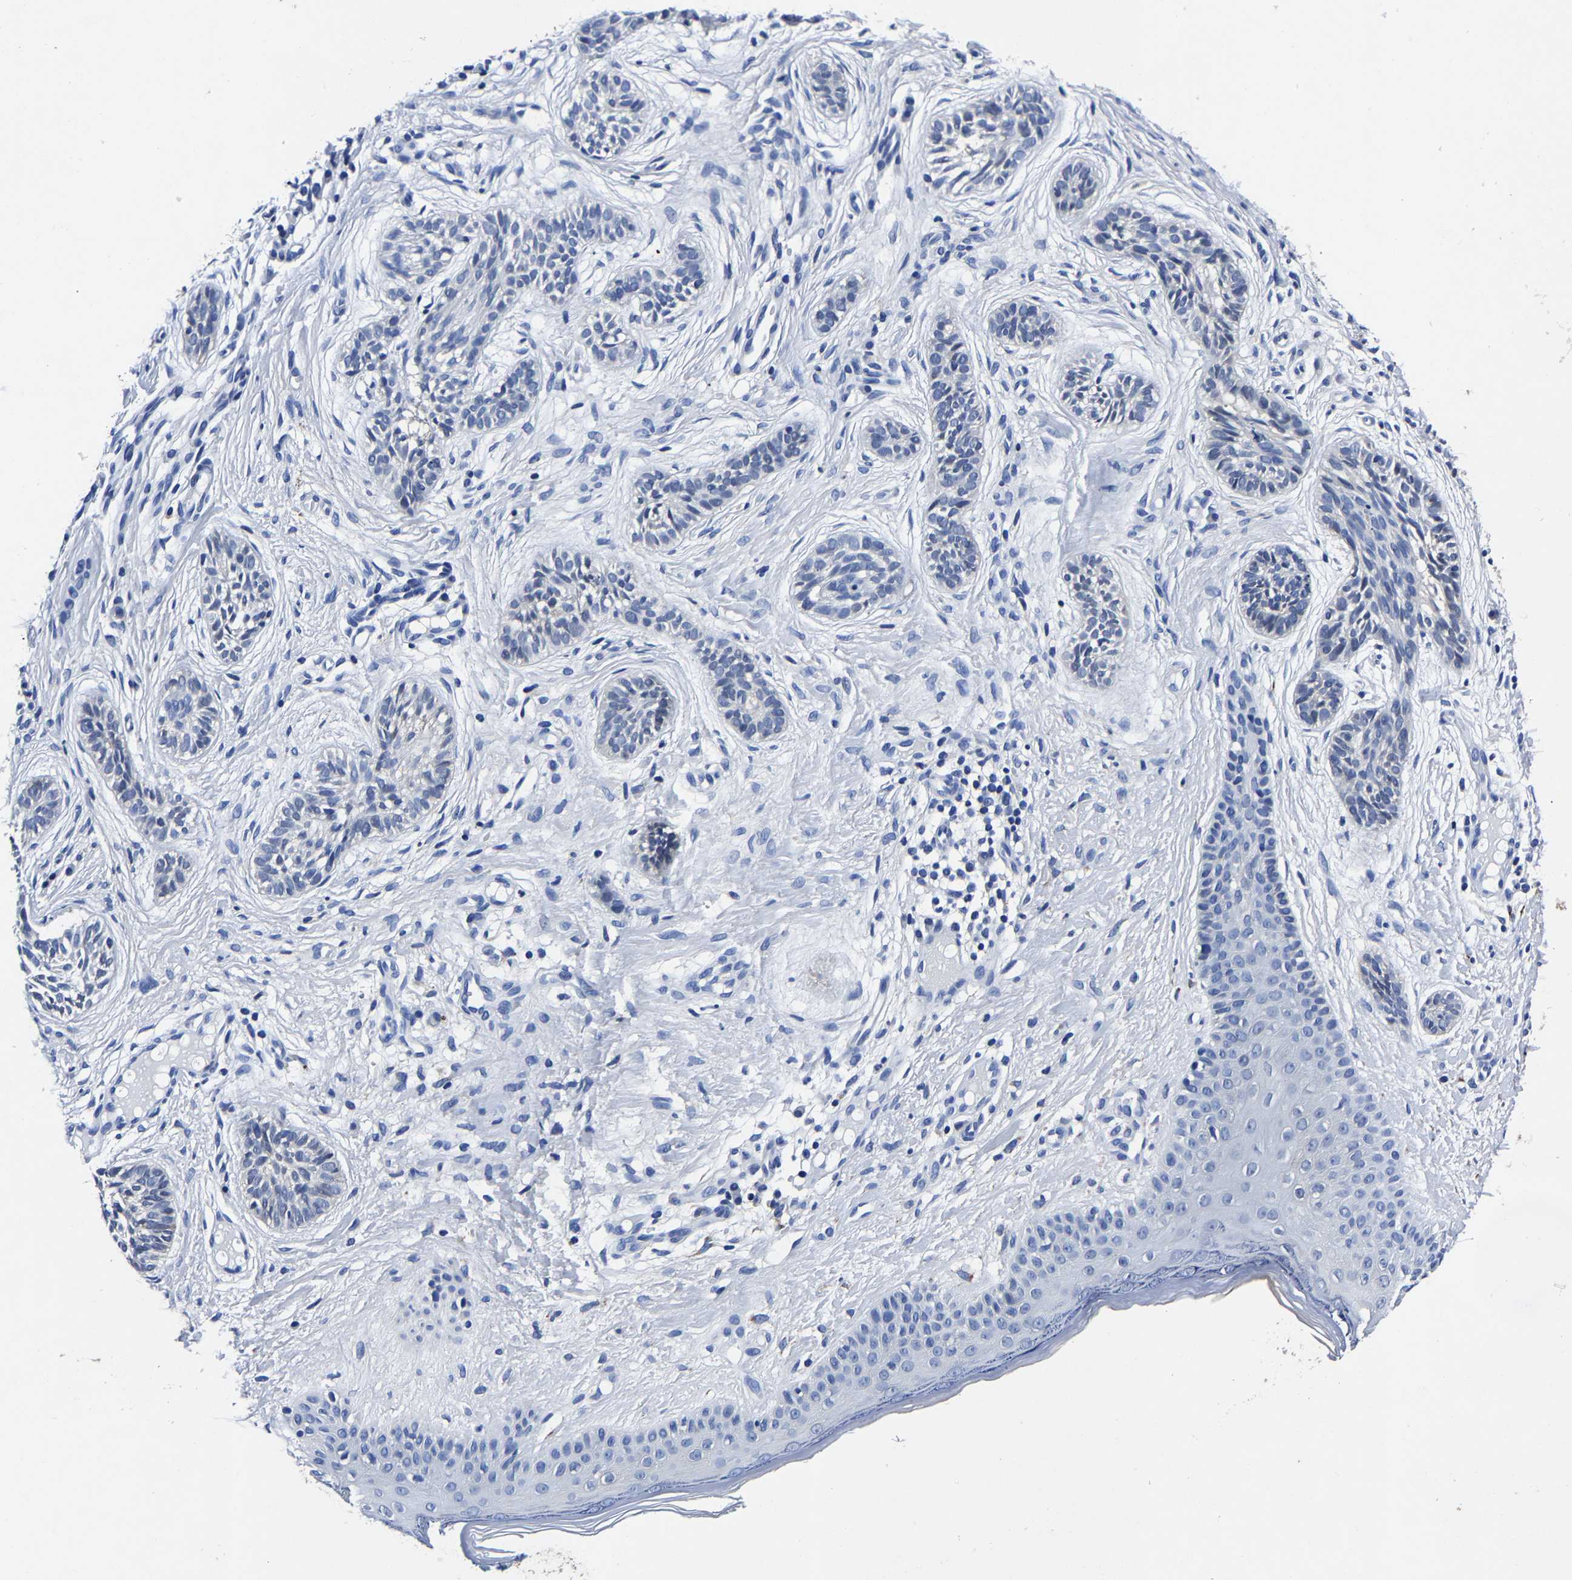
{"staining": {"intensity": "negative", "quantity": "none", "location": "none"}, "tissue": "skin cancer", "cell_type": "Tumor cells", "image_type": "cancer", "snomed": [{"axis": "morphology", "description": "Normal tissue, NOS"}, {"axis": "morphology", "description": "Basal cell carcinoma"}, {"axis": "topography", "description": "Skin"}], "caption": "Immunohistochemistry image of neoplastic tissue: human skin cancer stained with DAB reveals no significant protein positivity in tumor cells.", "gene": "PSPH", "patient": {"sex": "male", "age": 63}}